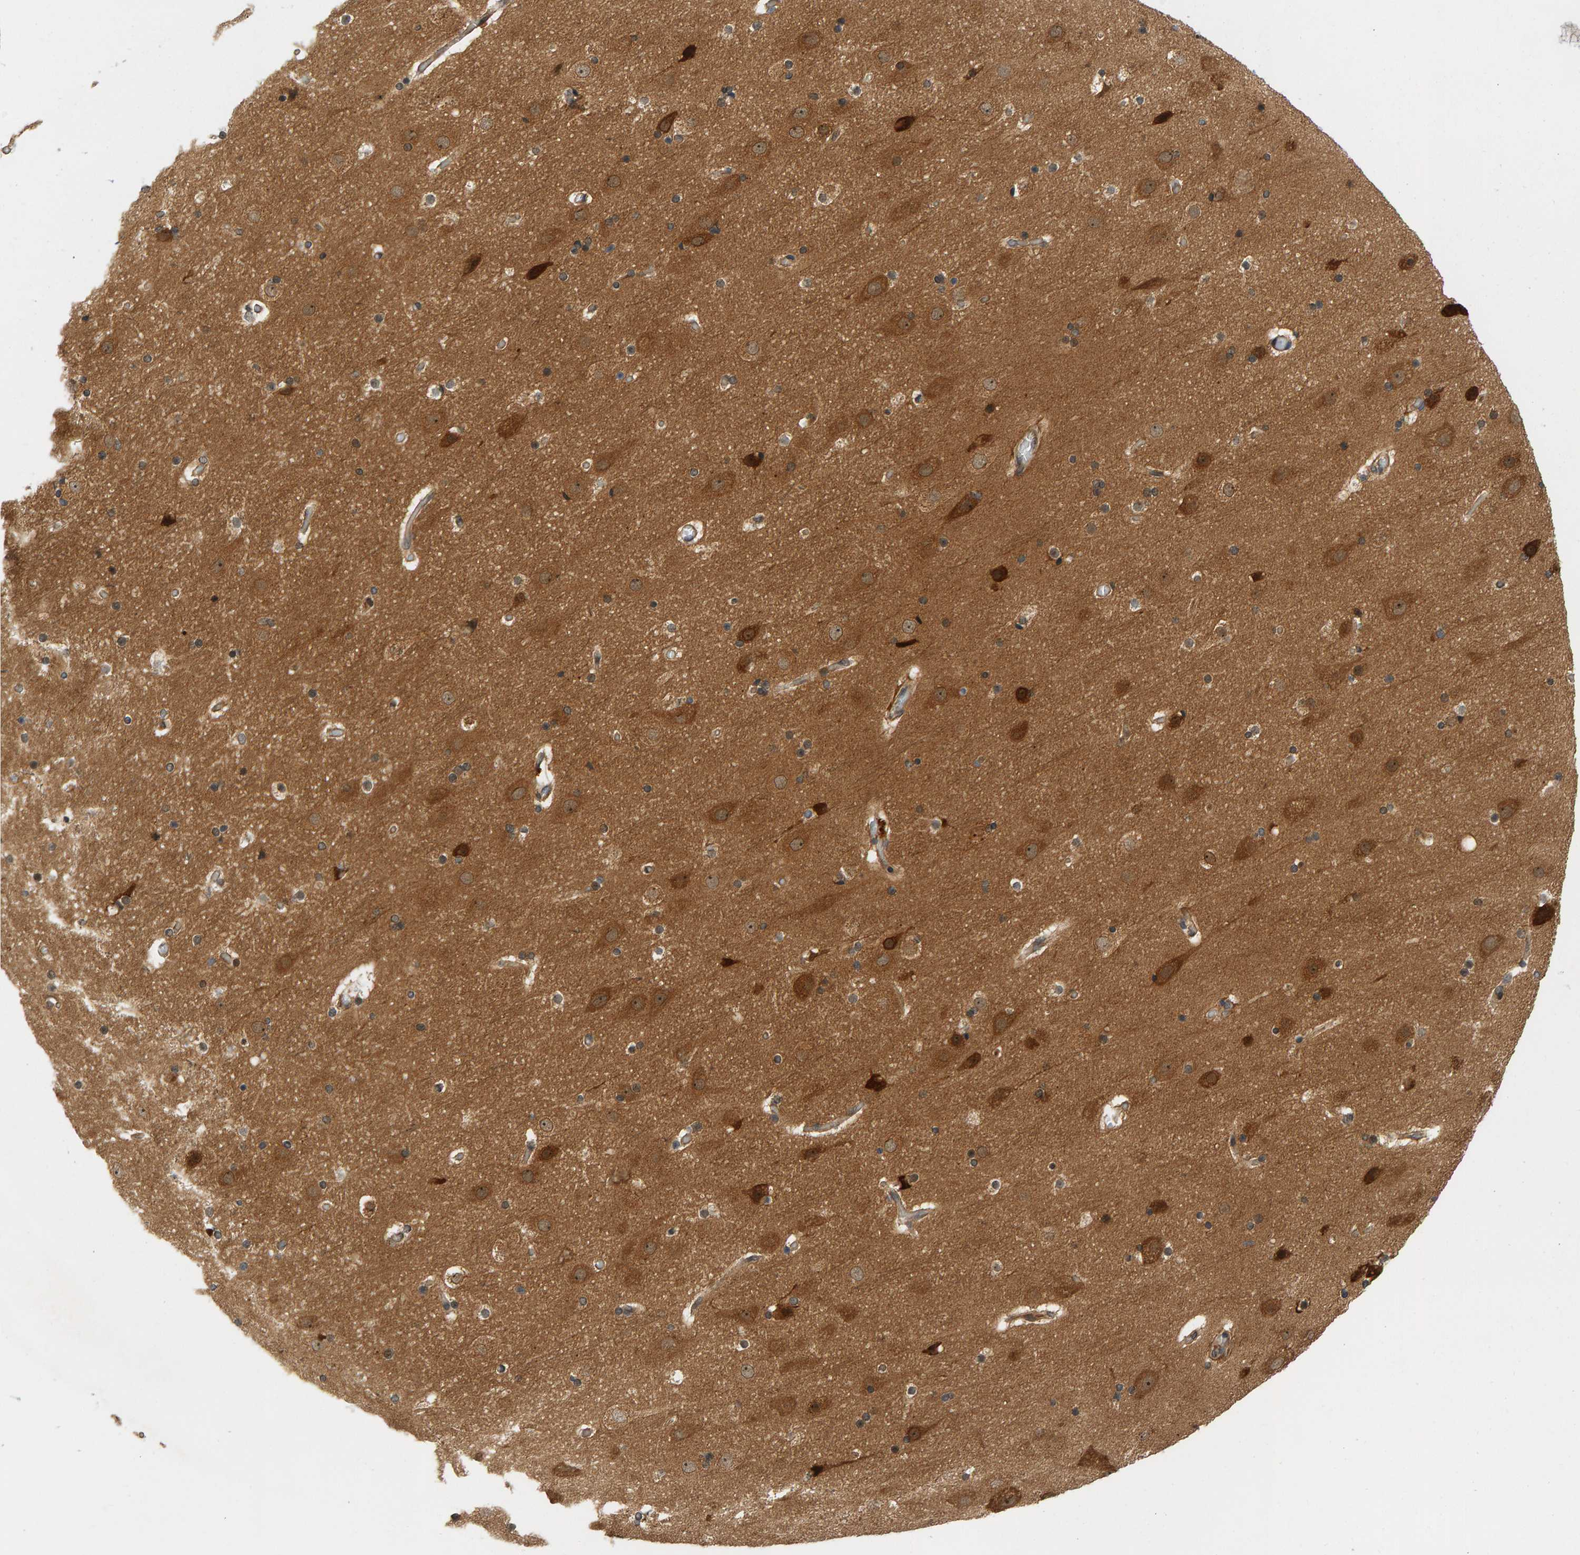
{"staining": {"intensity": "moderate", "quantity": ">75%", "location": "cytoplasmic/membranous"}, "tissue": "cerebral cortex", "cell_type": "Endothelial cells", "image_type": "normal", "snomed": [{"axis": "morphology", "description": "Normal tissue, NOS"}, {"axis": "topography", "description": "Cerebral cortex"}], "caption": "Endothelial cells demonstrate medium levels of moderate cytoplasmic/membranous expression in approximately >75% of cells in normal human cerebral cortex.", "gene": "BAHCC1", "patient": {"sex": "male", "age": 57}}